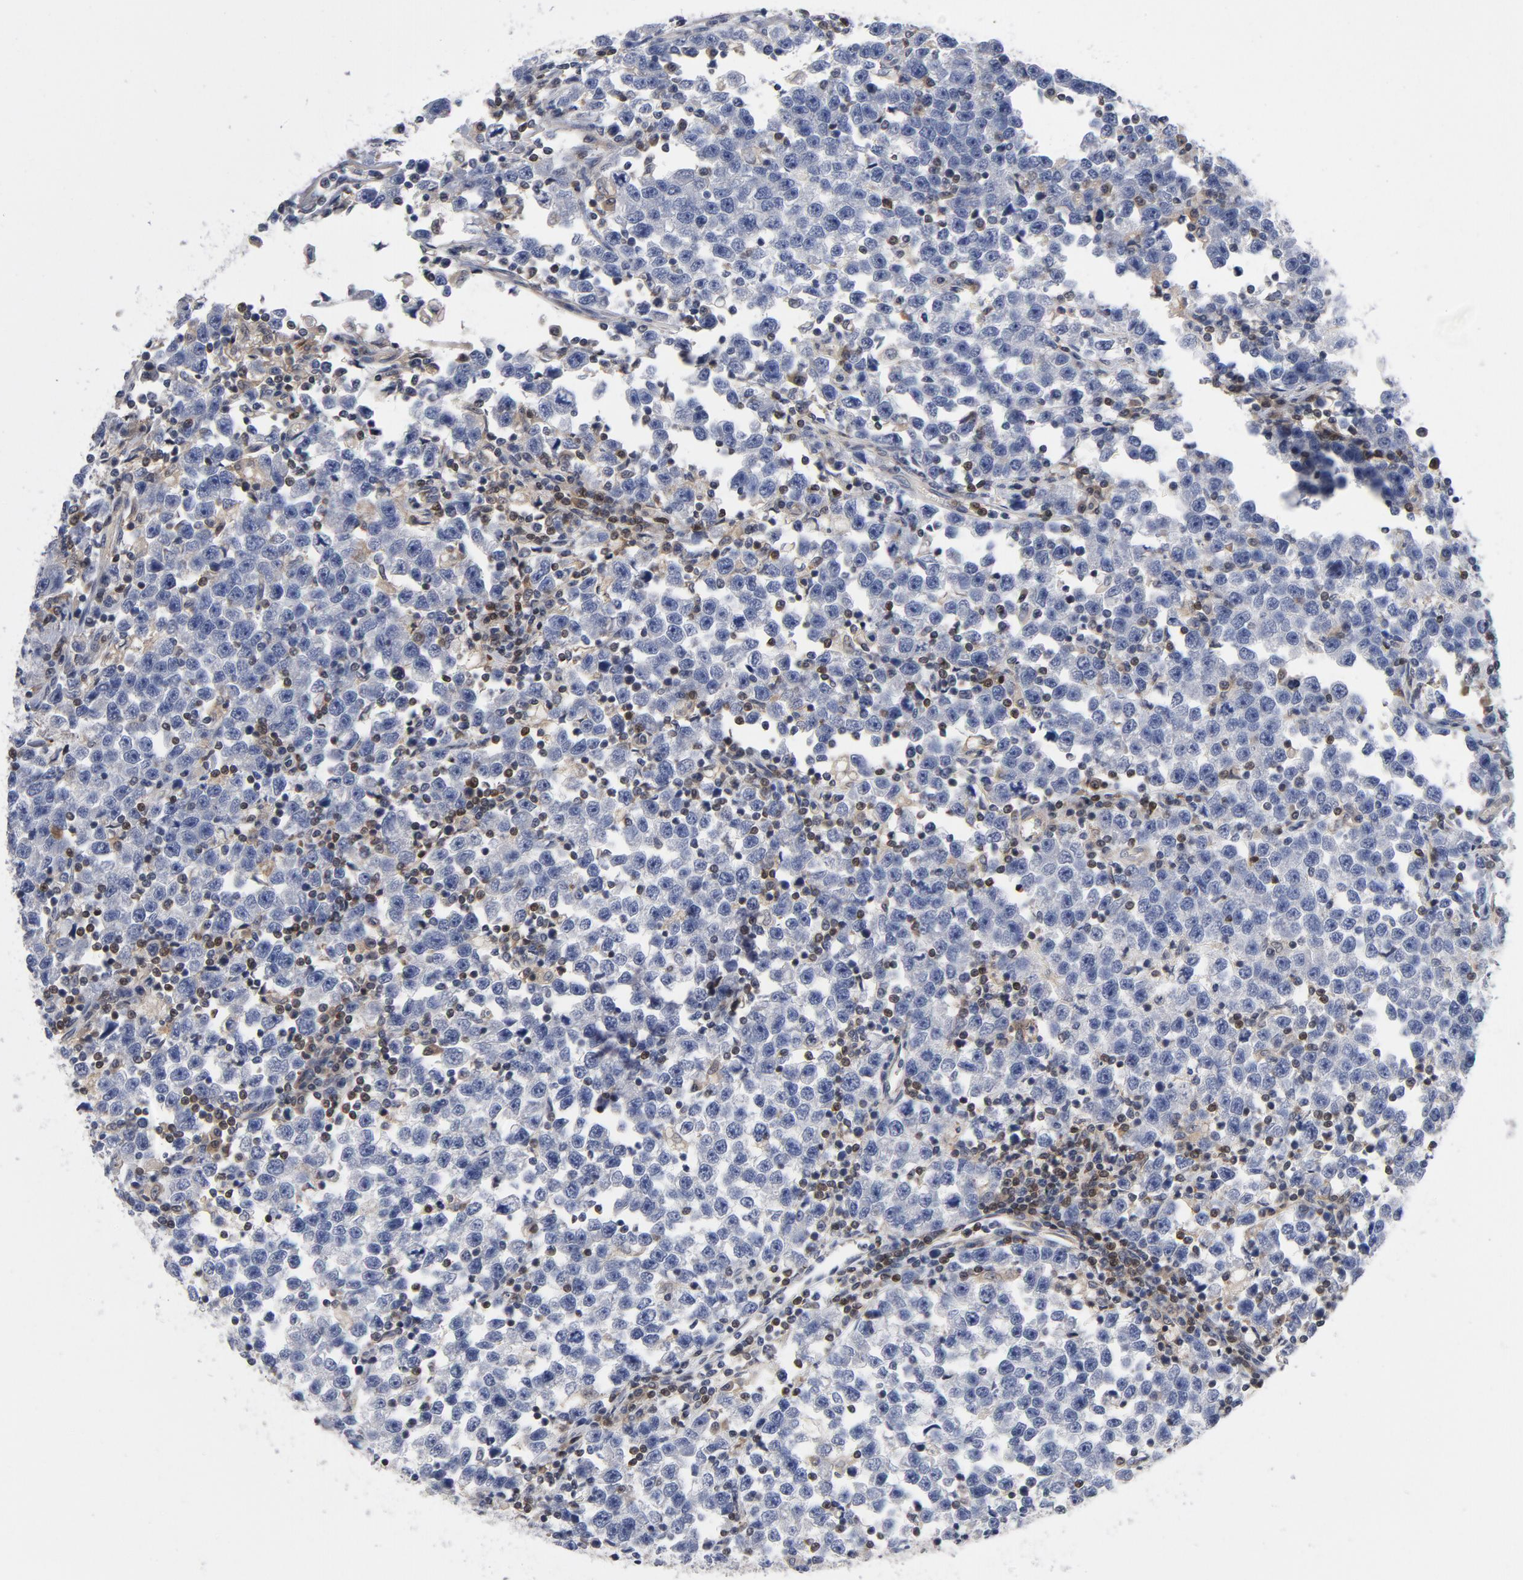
{"staining": {"intensity": "negative", "quantity": "none", "location": "none"}, "tissue": "testis cancer", "cell_type": "Tumor cells", "image_type": "cancer", "snomed": [{"axis": "morphology", "description": "Seminoma, NOS"}, {"axis": "topography", "description": "Testis"}], "caption": "A photomicrograph of human seminoma (testis) is negative for staining in tumor cells. (Immunohistochemistry (ihc), brightfield microscopy, high magnification).", "gene": "TRADD", "patient": {"sex": "male", "age": 43}}